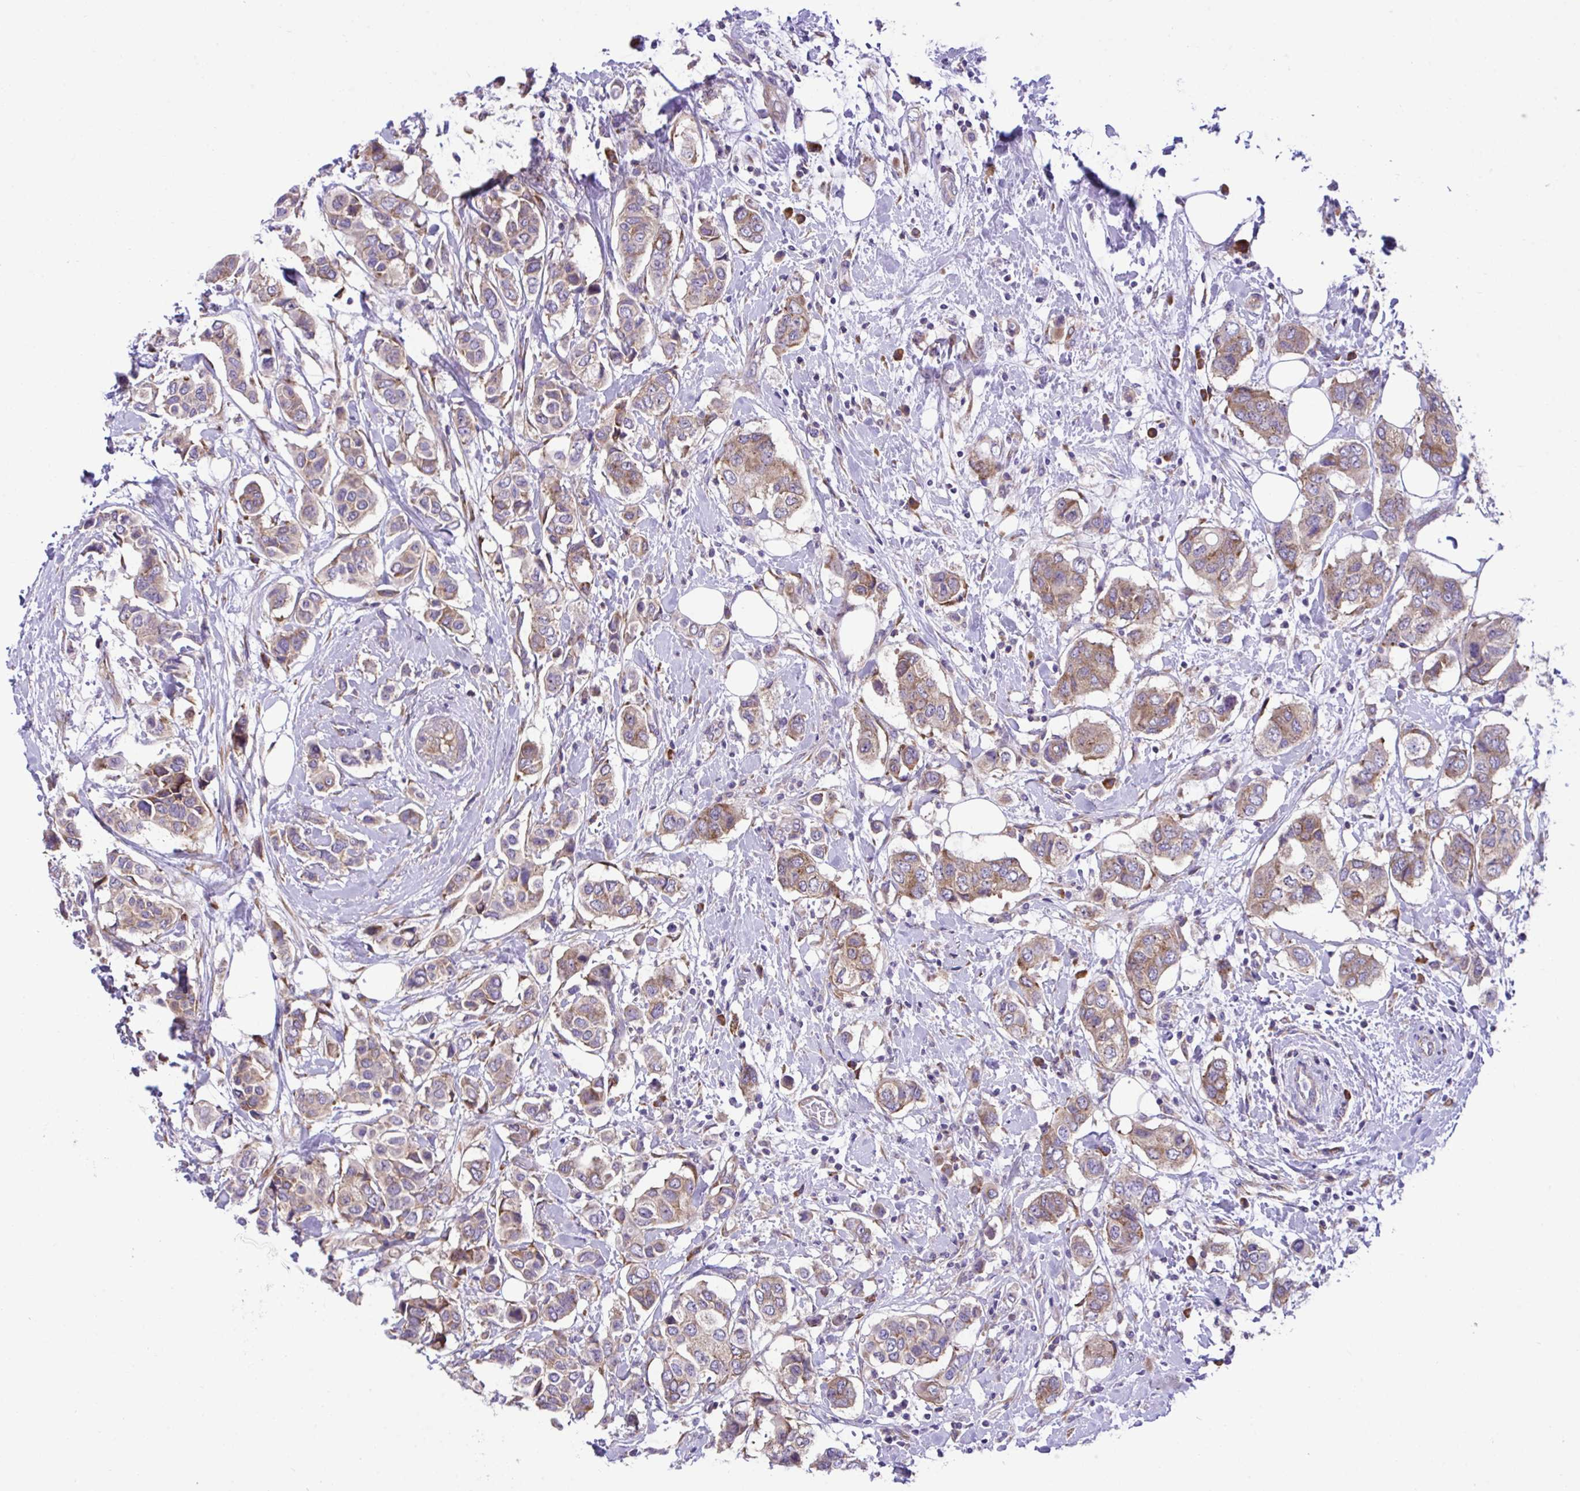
{"staining": {"intensity": "moderate", "quantity": "25%-75%", "location": "cytoplasmic/membranous"}, "tissue": "breast cancer", "cell_type": "Tumor cells", "image_type": "cancer", "snomed": [{"axis": "morphology", "description": "Lobular carcinoma"}, {"axis": "topography", "description": "Breast"}], "caption": "High-magnification brightfield microscopy of breast cancer stained with DAB (3,3'-diaminobenzidine) (brown) and counterstained with hematoxylin (blue). tumor cells exhibit moderate cytoplasmic/membranous staining is appreciated in about25%-75% of cells.", "gene": "RPL7", "patient": {"sex": "female", "age": 51}}